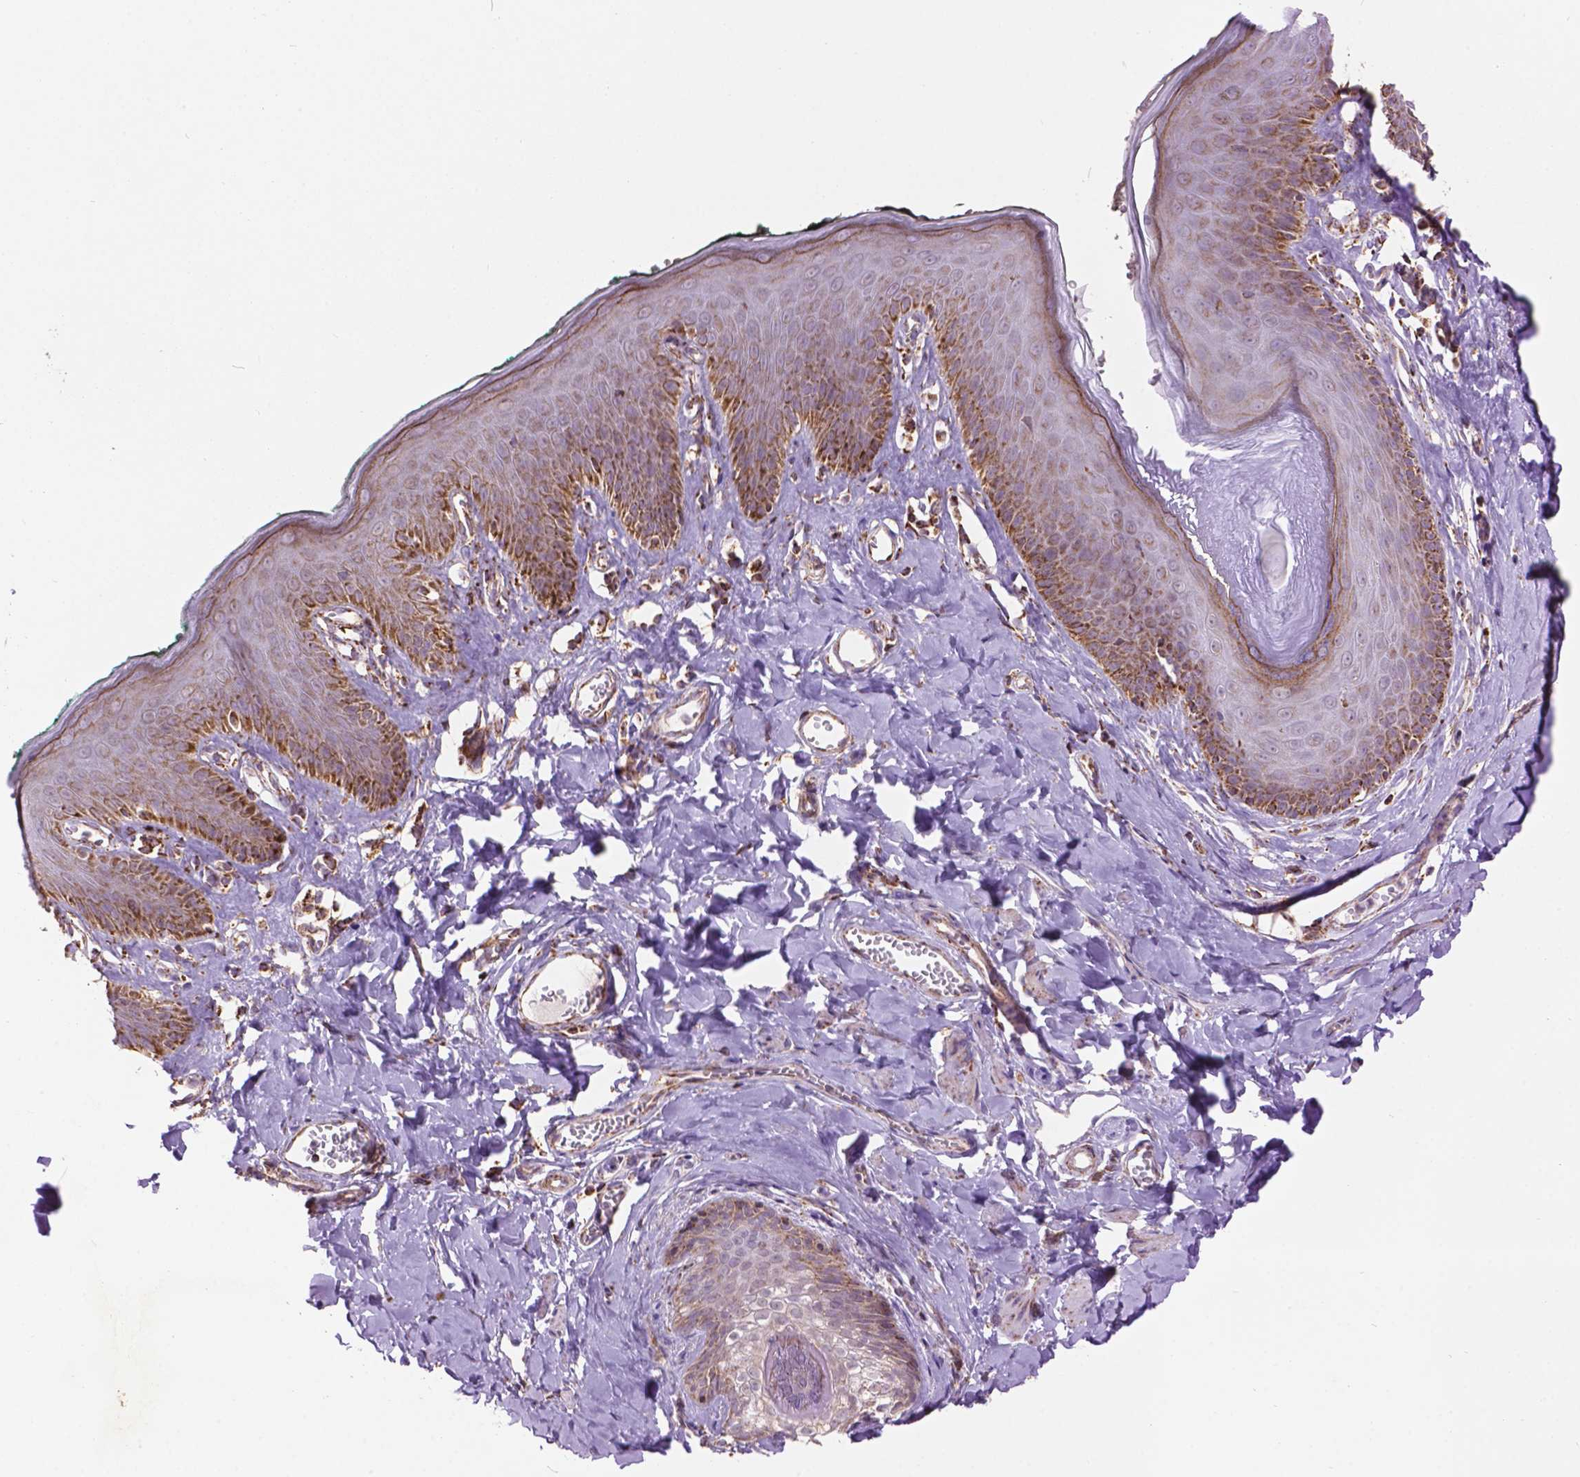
{"staining": {"intensity": "weak", "quantity": "25%-75%", "location": "cytoplasmic/membranous"}, "tissue": "skin", "cell_type": "Epidermal cells", "image_type": "normal", "snomed": [{"axis": "morphology", "description": "Normal tissue, NOS"}, {"axis": "topography", "description": "Vulva"}, {"axis": "topography", "description": "Peripheral nerve tissue"}], "caption": "Immunohistochemistry (IHC) of normal human skin shows low levels of weak cytoplasmic/membranous expression in about 25%-75% of epidermal cells. (Stains: DAB in brown, nuclei in blue, Microscopy: brightfield microscopy at high magnification).", "gene": "PYCR3", "patient": {"sex": "female", "age": 66}}